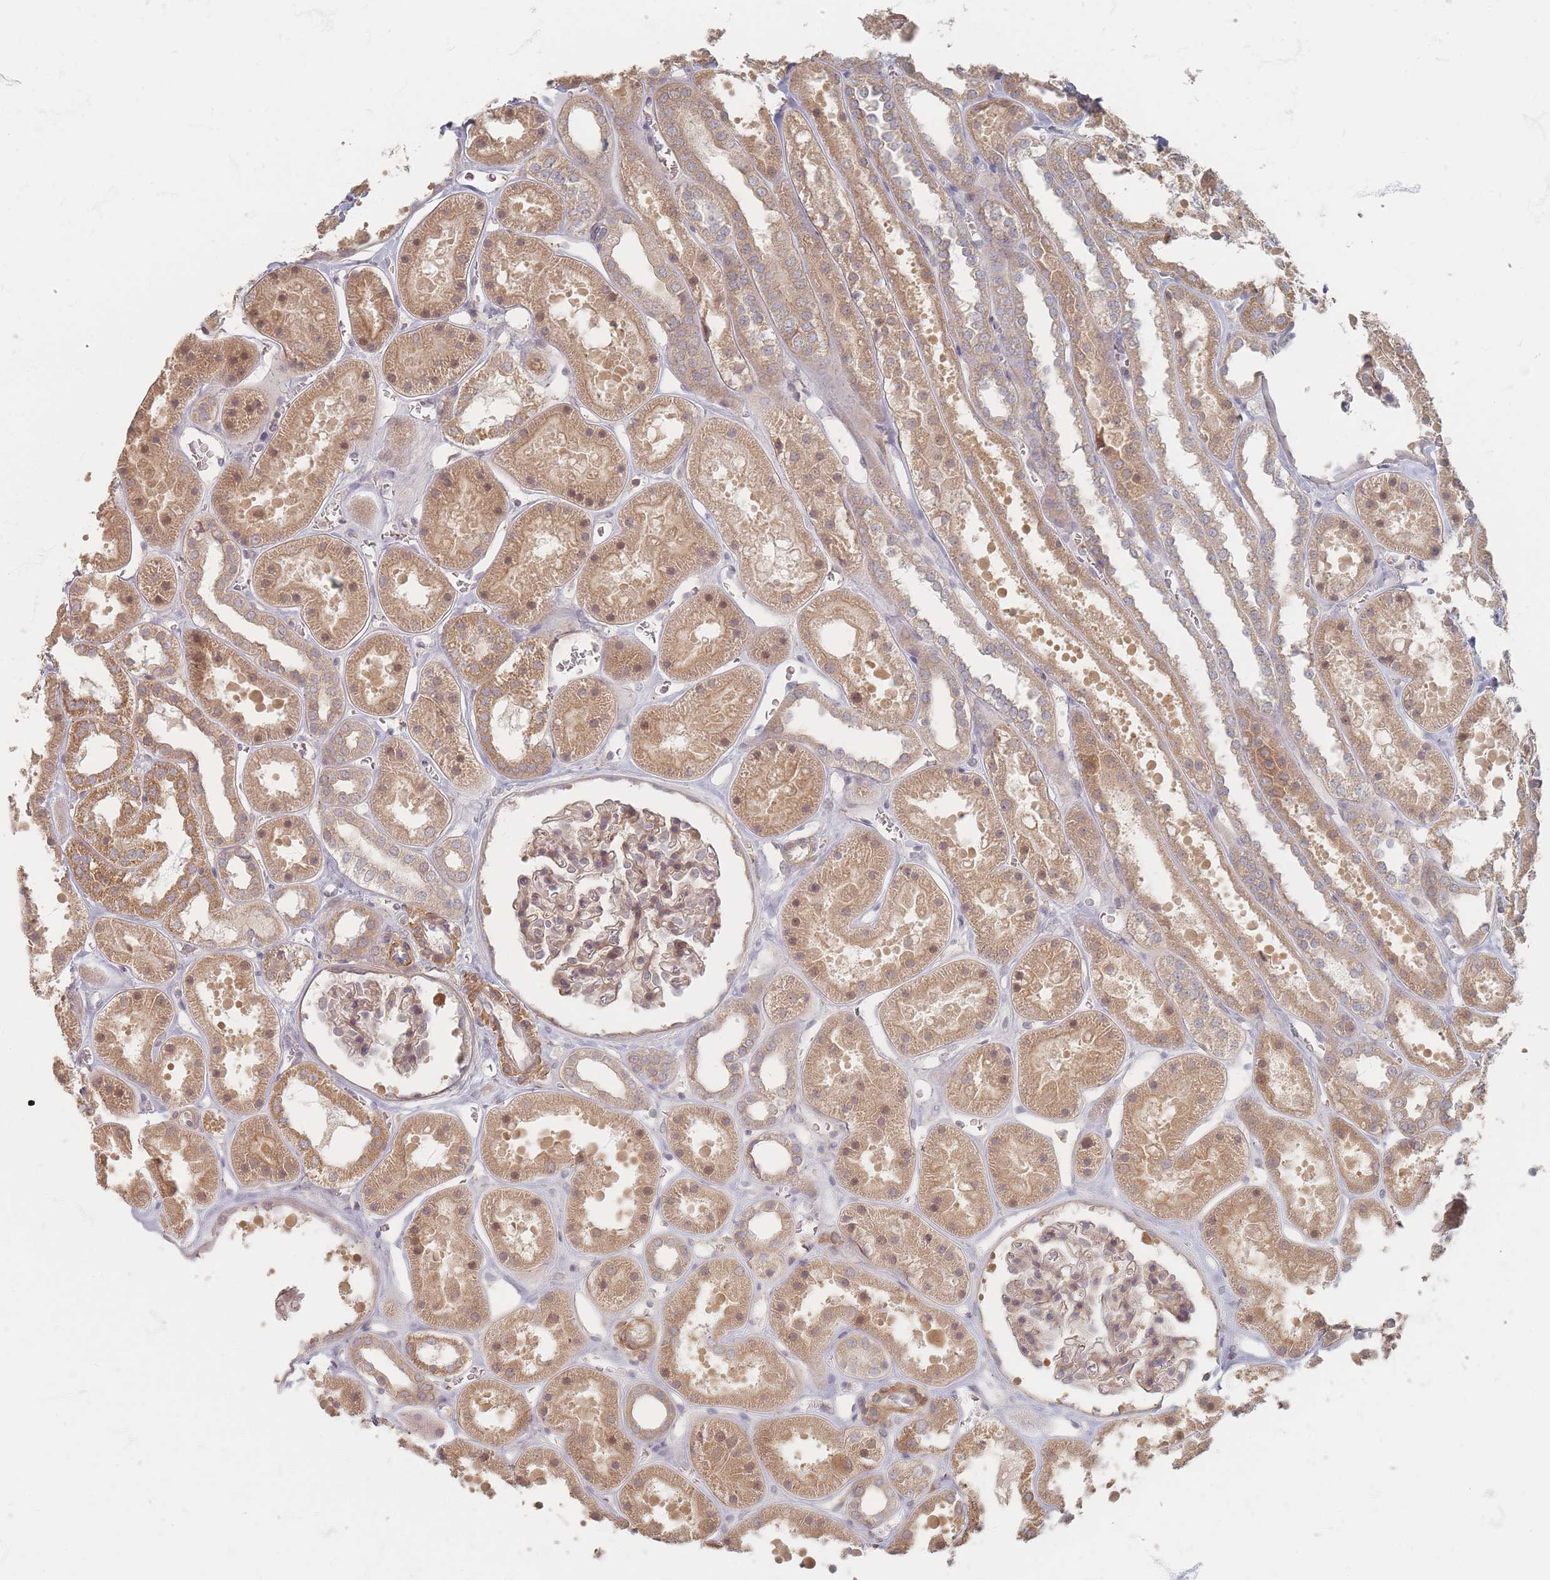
{"staining": {"intensity": "moderate", "quantity": "25%-75%", "location": "cytoplasmic/membranous"}, "tissue": "kidney", "cell_type": "Cells in glomeruli", "image_type": "normal", "snomed": [{"axis": "morphology", "description": "Normal tissue, NOS"}, {"axis": "topography", "description": "Kidney"}], "caption": "High-magnification brightfield microscopy of benign kidney stained with DAB (3,3'-diaminobenzidine) (brown) and counterstained with hematoxylin (blue). cells in glomeruli exhibit moderate cytoplasmic/membranous staining is seen in about25%-75% of cells.", "gene": "GLE1", "patient": {"sex": "female", "age": 41}}